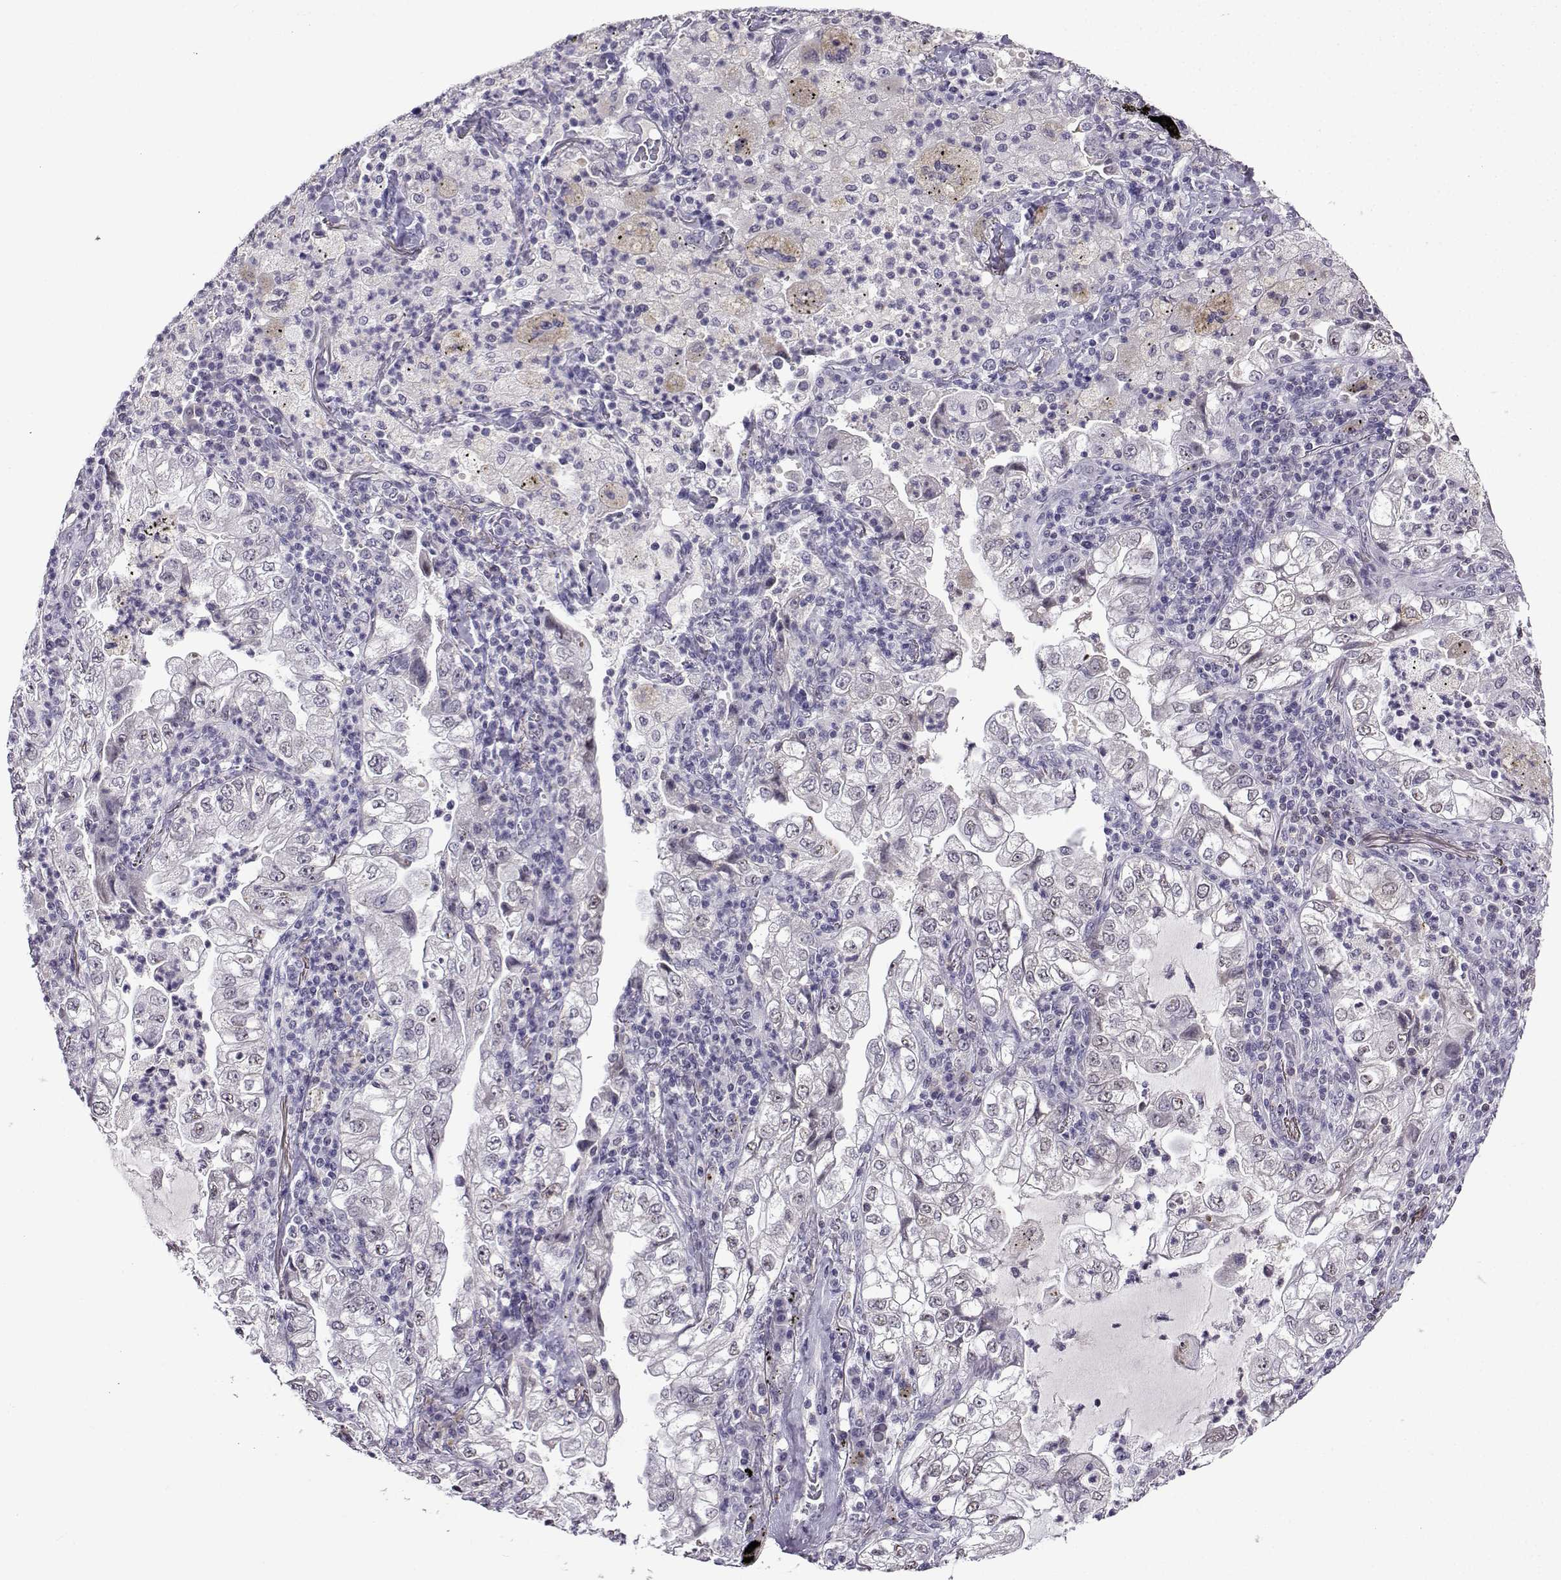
{"staining": {"intensity": "negative", "quantity": "none", "location": "none"}, "tissue": "lung cancer", "cell_type": "Tumor cells", "image_type": "cancer", "snomed": [{"axis": "morphology", "description": "Adenocarcinoma, NOS"}, {"axis": "topography", "description": "Lung"}], "caption": "Immunohistochemistry (IHC) image of human lung cancer stained for a protein (brown), which exhibits no expression in tumor cells.", "gene": "LRFN2", "patient": {"sex": "female", "age": 73}}